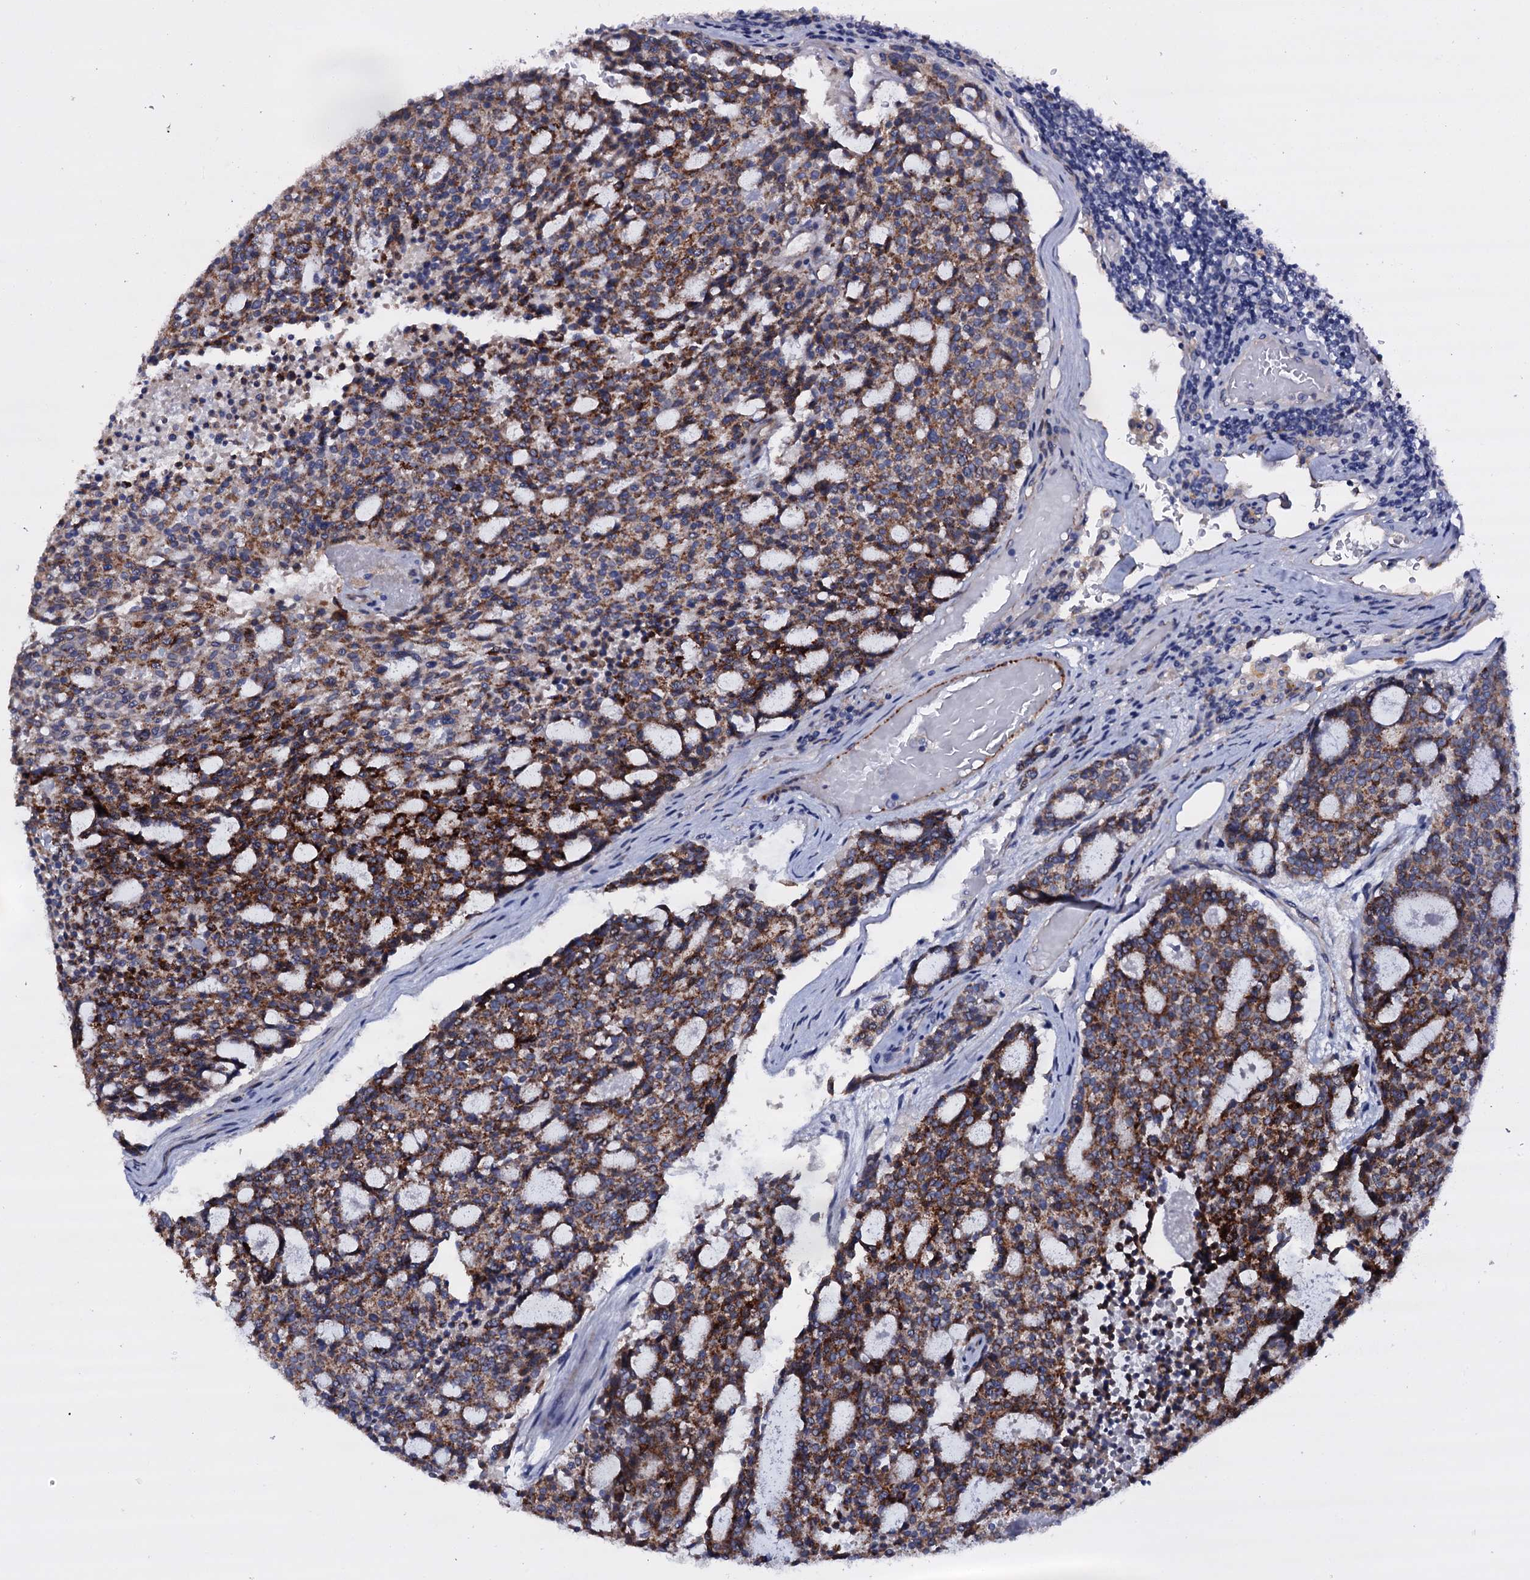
{"staining": {"intensity": "strong", "quantity": ">75%", "location": "cytoplasmic/membranous"}, "tissue": "carcinoid", "cell_type": "Tumor cells", "image_type": "cancer", "snomed": [{"axis": "morphology", "description": "Carcinoid, malignant, NOS"}, {"axis": "topography", "description": "Pancreas"}], "caption": "A high amount of strong cytoplasmic/membranous staining is identified in approximately >75% of tumor cells in carcinoid tissue. The staining was performed using DAB to visualize the protein expression in brown, while the nuclei were stained in blue with hematoxylin (Magnification: 20x).", "gene": "BCL2L14", "patient": {"sex": "female", "age": 54}}